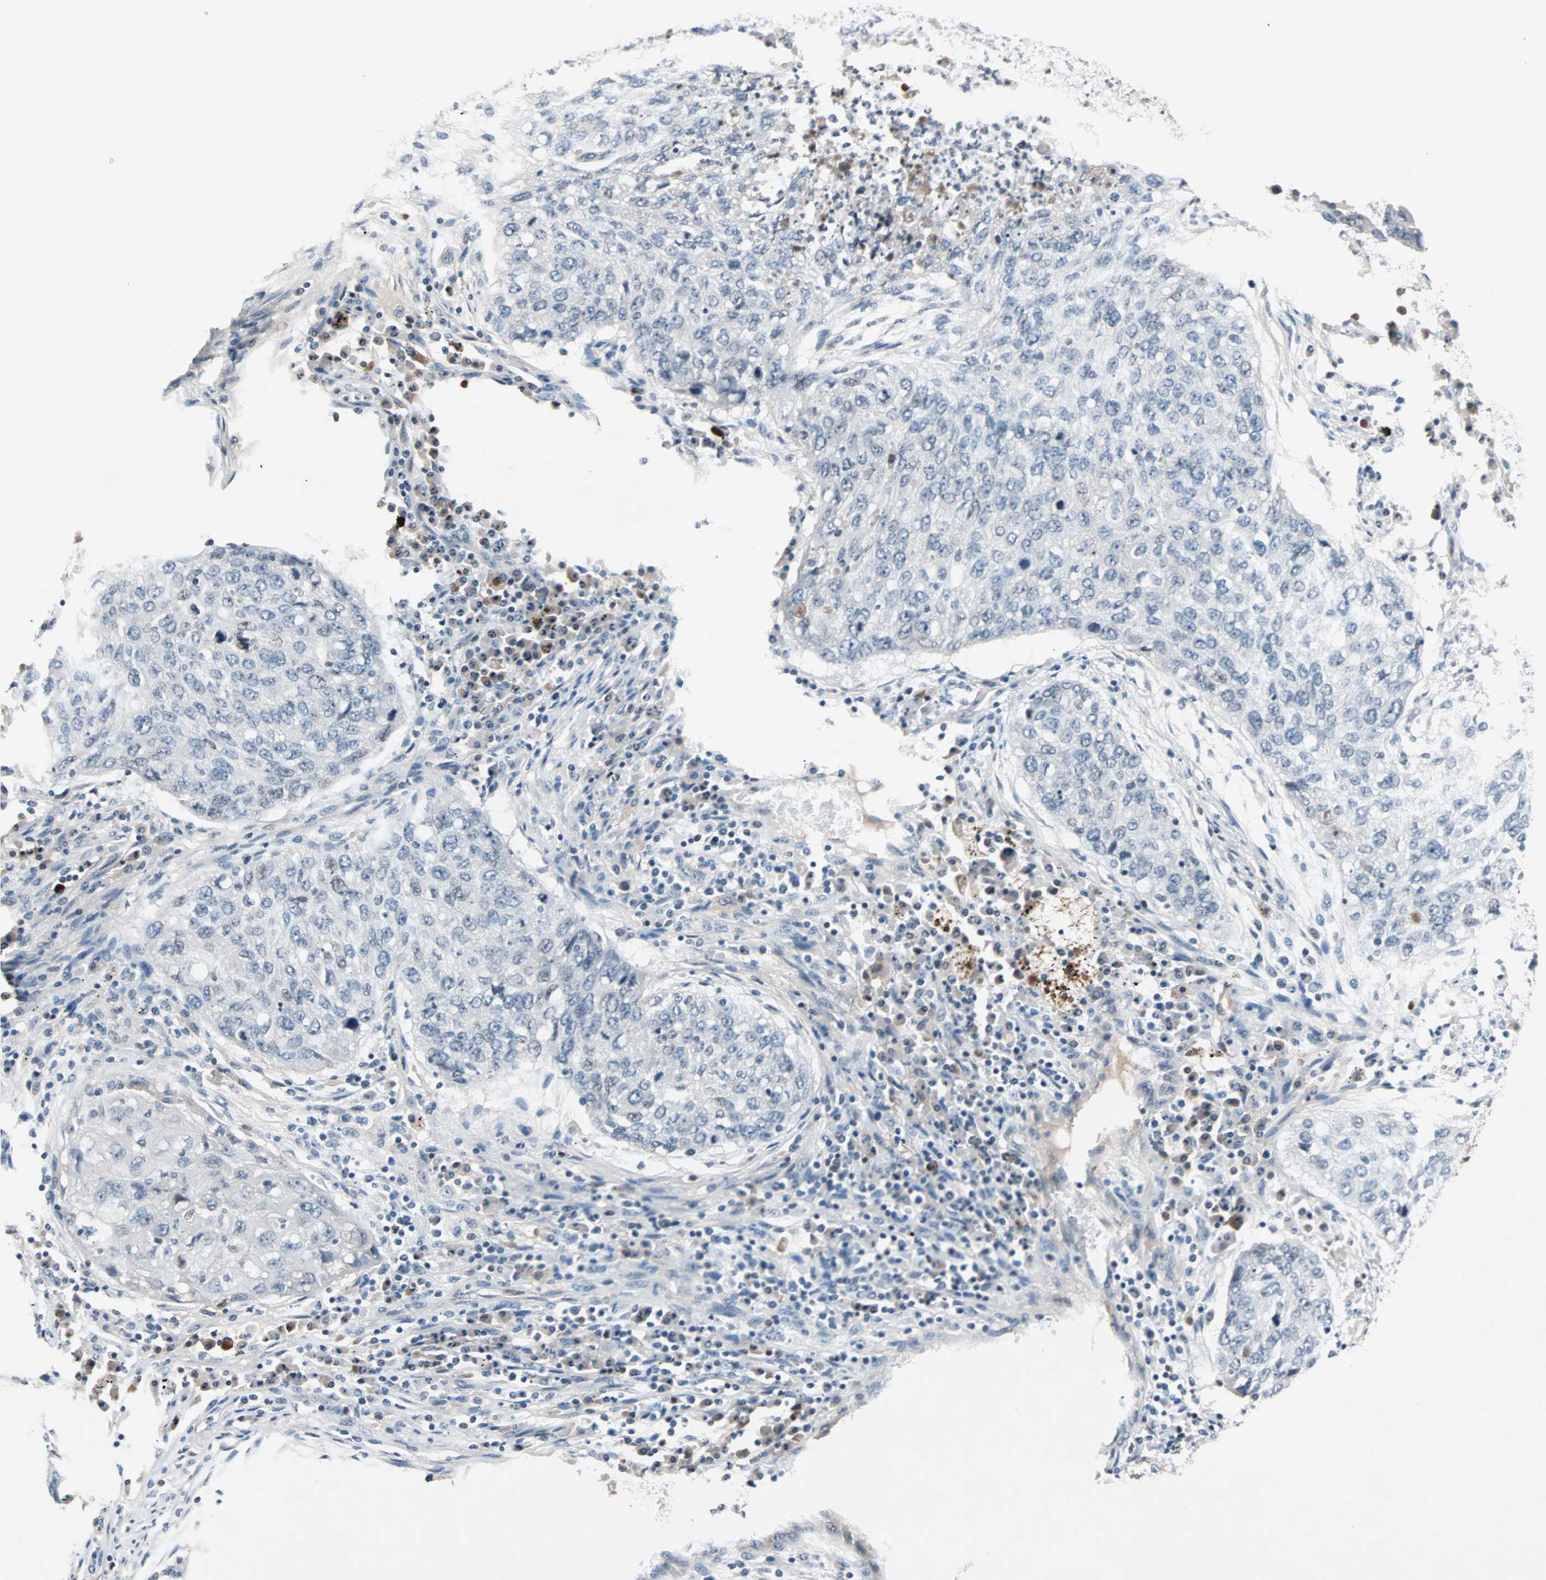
{"staining": {"intensity": "negative", "quantity": "none", "location": "none"}, "tissue": "lung cancer", "cell_type": "Tumor cells", "image_type": "cancer", "snomed": [{"axis": "morphology", "description": "Squamous cell carcinoma, NOS"}, {"axis": "topography", "description": "Lung"}], "caption": "The micrograph displays no staining of tumor cells in lung cancer (squamous cell carcinoma).", "gene": "CCNE2", "patient": {"sex": "female", "age": 63}}